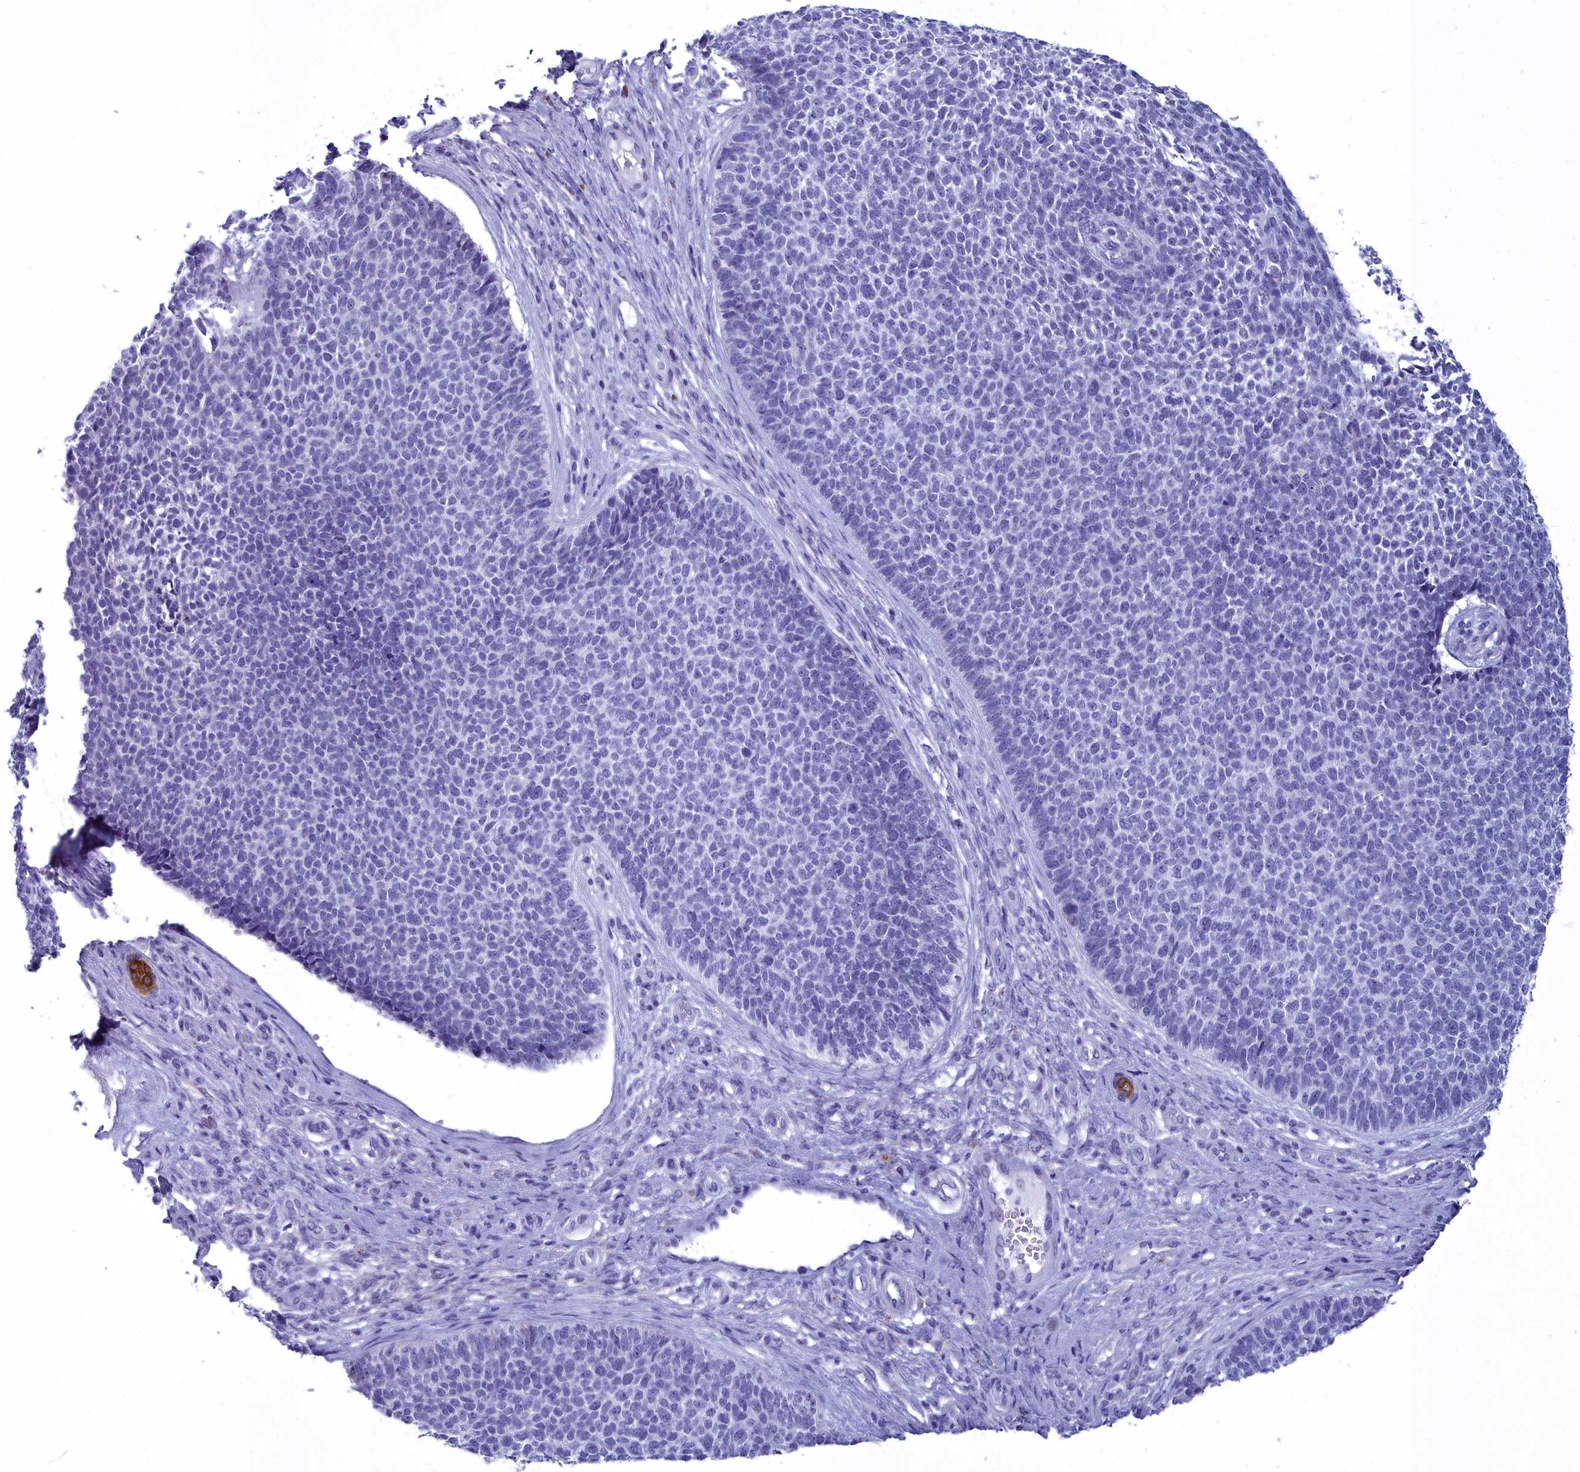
{"staining": {"intensity": "negative", "quantity": "none", "location": "none"}, "tissue": "skin cancer", "cell_type": "Tumor cells", "image_type": "cancer", "snomed": [{"axis": "morphology", "description": "Basal cell carcinoma"}, {"axis": "topography", "description": "Skin"}], "caption": "Immunohistochemistry (IHC) of skin basal cell carcinoma shows no staining in tumor cells.", "gene": "MAP6", "patient": {"sex": "female", "age": 84}}